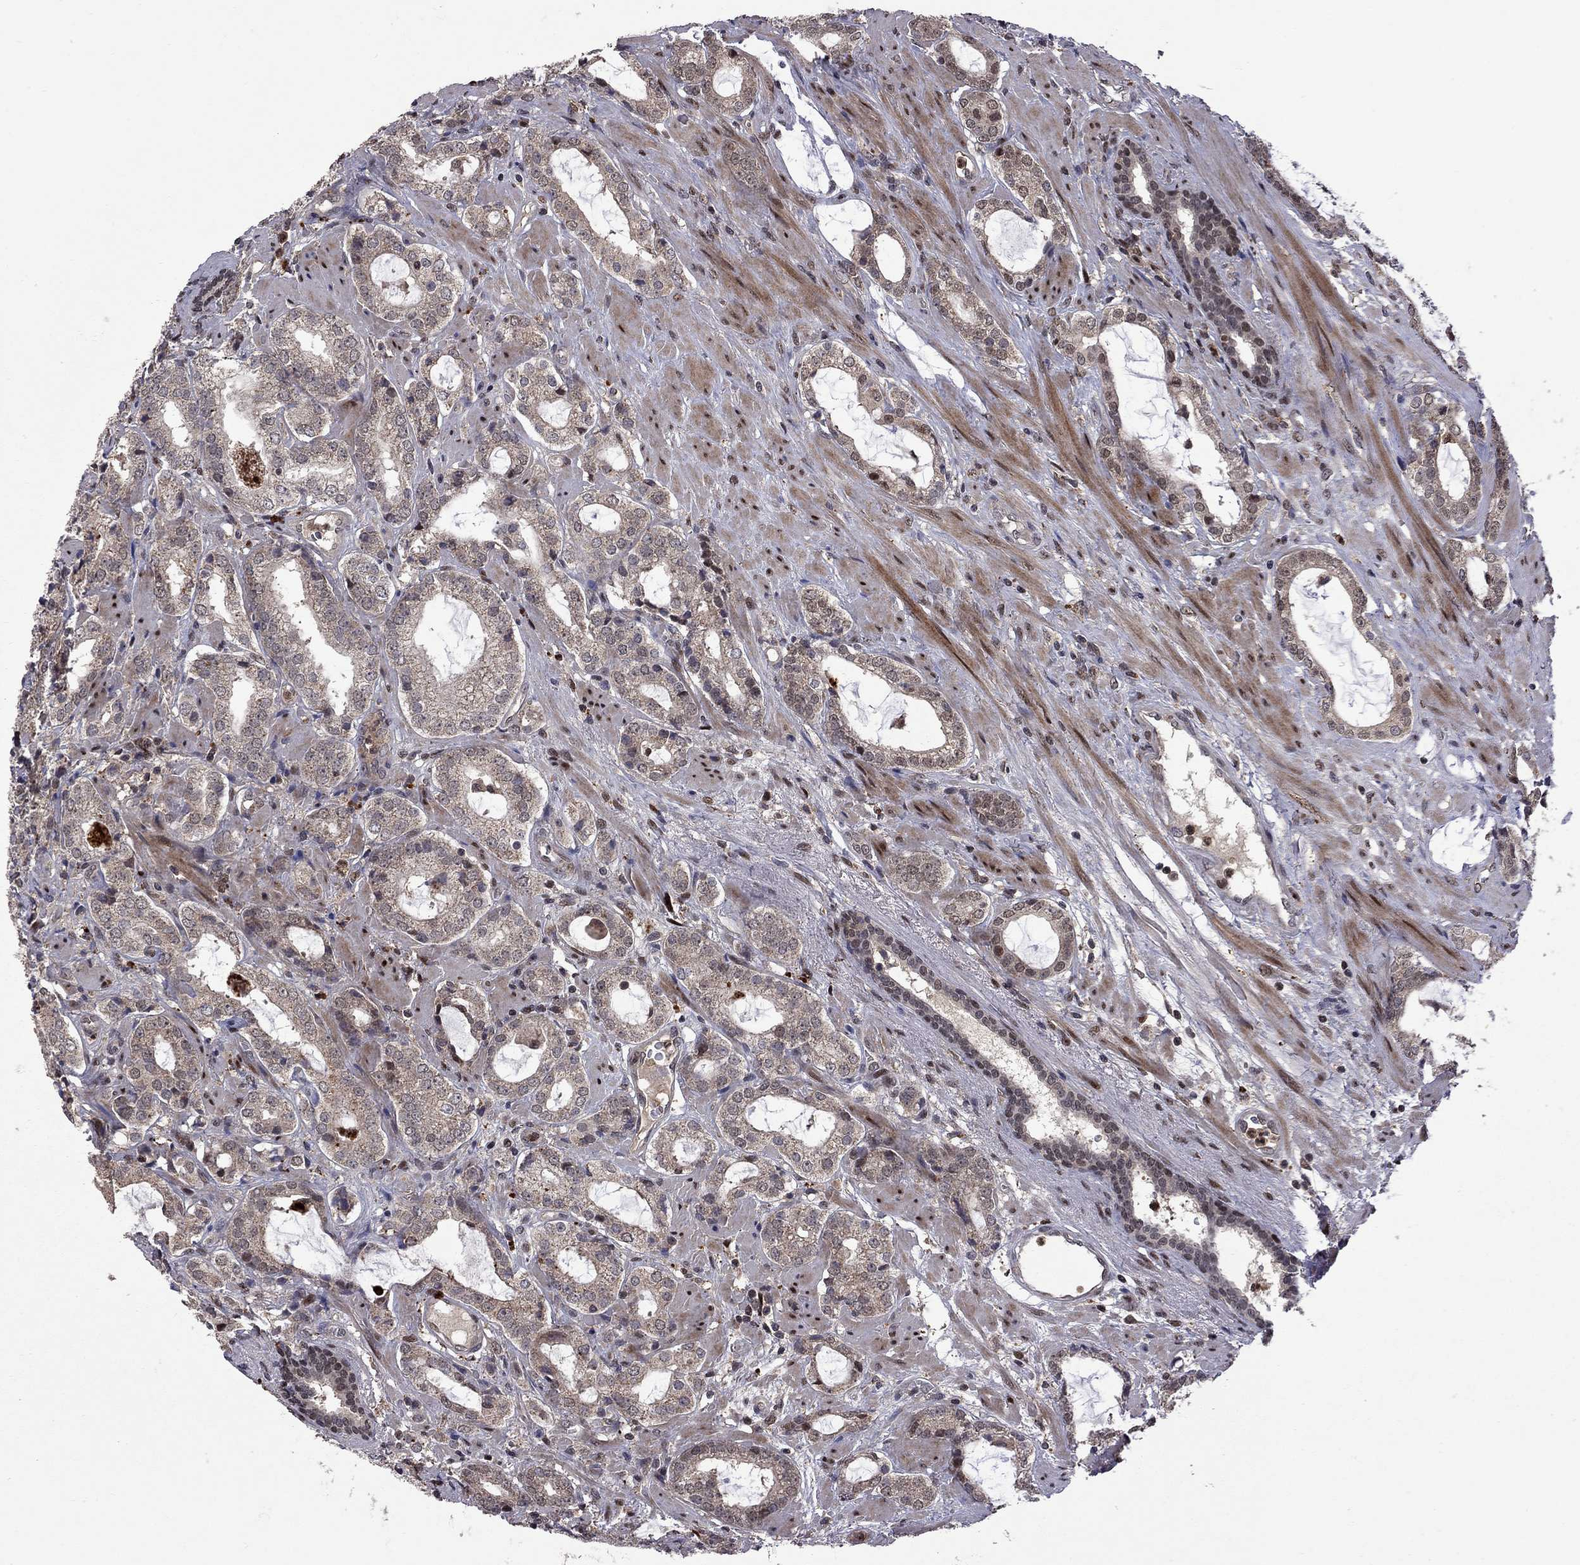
{"staining": {"intensity": "weak", "quantity": "25%-75%", "location": "cytoplasmic/membranous"}, "tissue": "prostate cancer", "cell_type": "Tumor cells", "image_type": "cancer", "snomed": [{"axis": "morphology", "description": "Adenocarcinoma, NOS"}, {"axis": "topography", "description": "Prostate"}], "caption": "Protein expression analysis of human adenocarcinoma (prostate) reveals weak cytoplasmic/membranous positivity in approximately 25%-75% of tumor cells. The staining is performed using DAB brown chromogen to label protein expression. The nuclei are counter-stained blue using hematoxylin.", "gene": "IPP", "patient": {"sex": "male", "age": 66}}